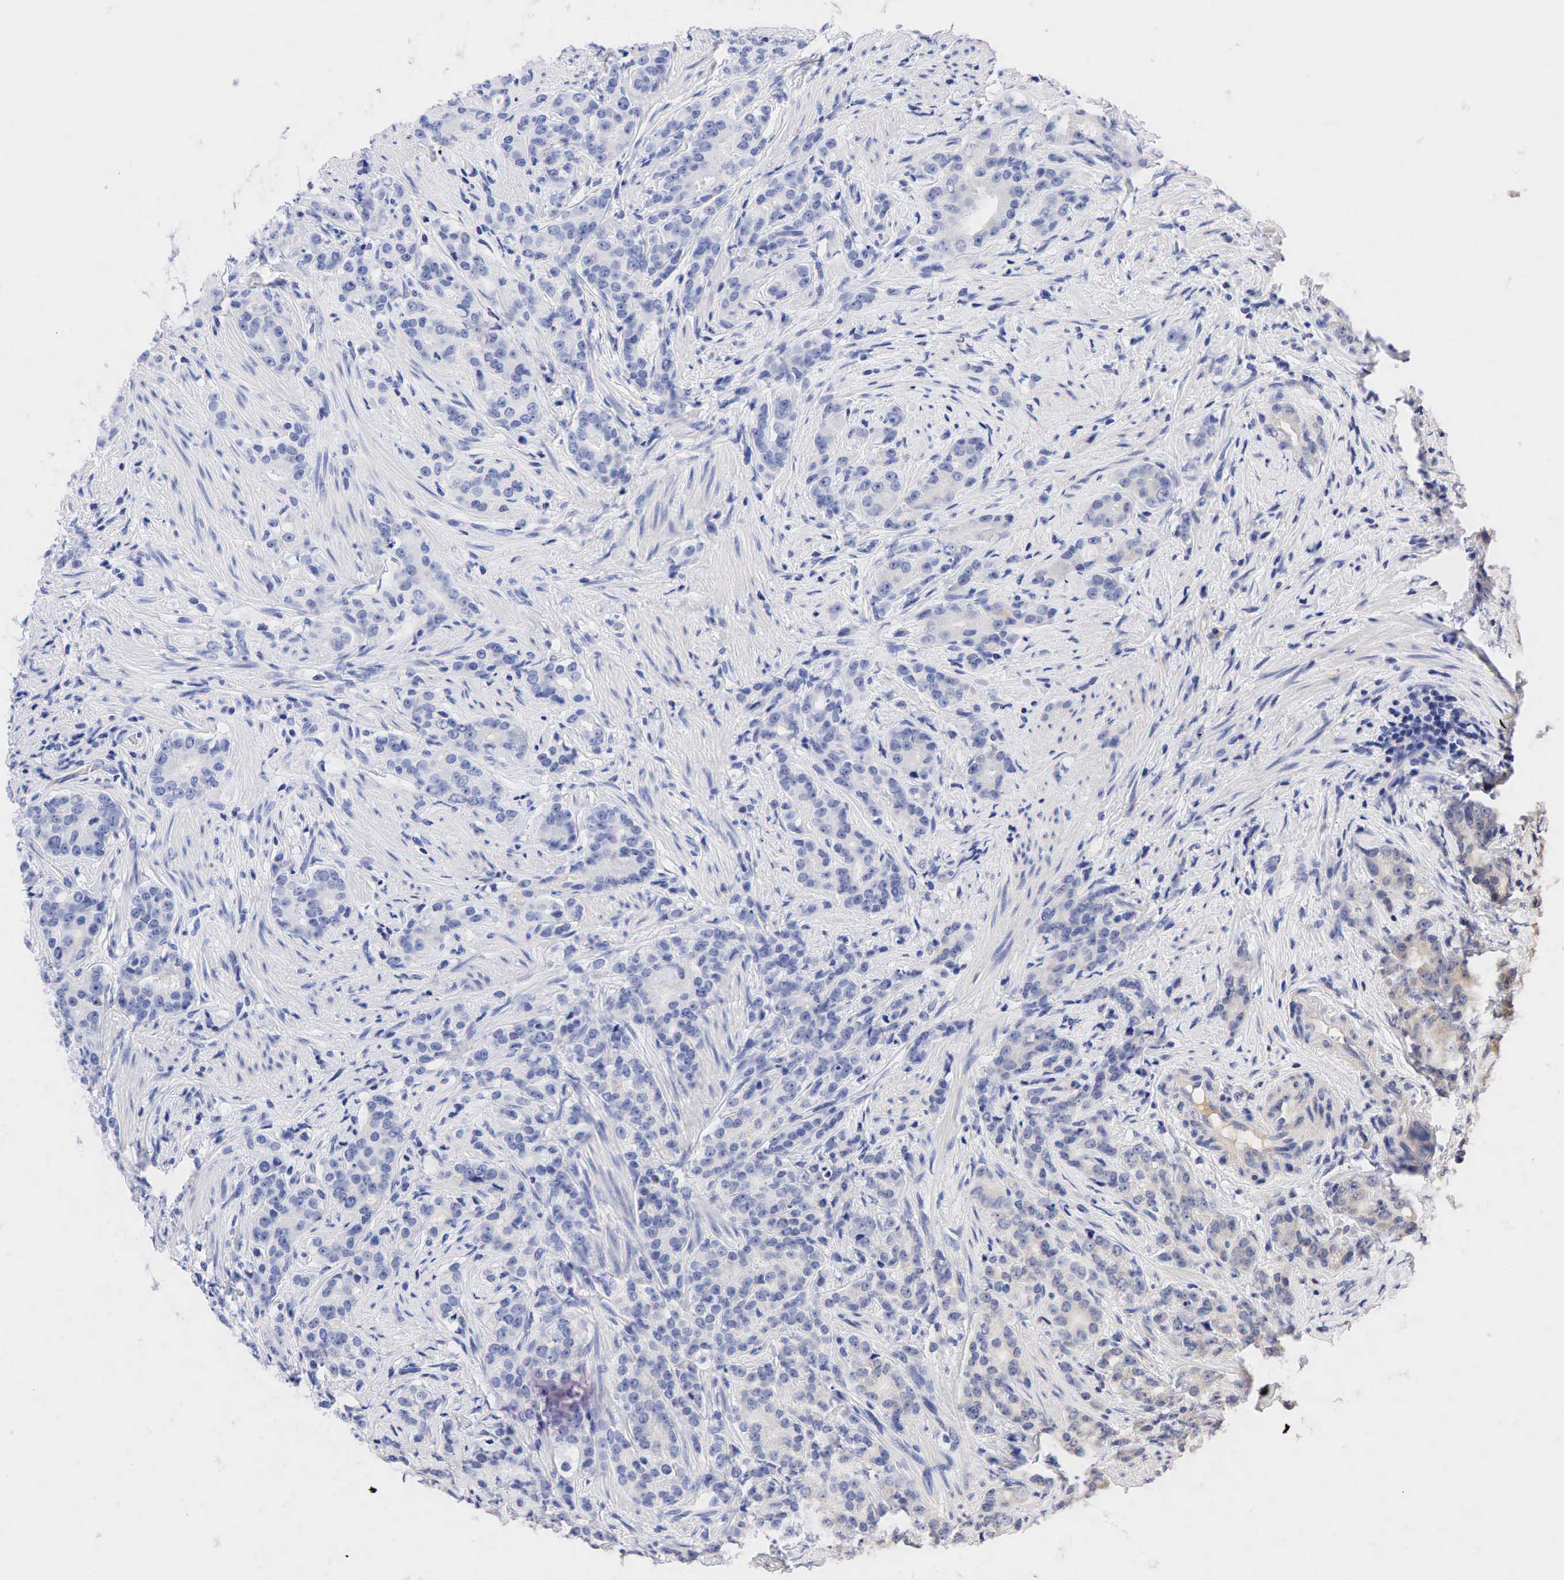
{"staining": {"intensity": "negative", "quantity": "none", "location": "none"}, "tissue": "prostate cancer", "cell_type": "Tumor cells", "image_type": "cancer", "snomed": [{"axis": "morphology", "description": "Adenocarcinoma, Medium grade"}, {"axis": "topography", "description": "Prostate"}], "caption": "The IHC image has no significant positivity in tumor cells of prostate medium-grade adenocarcinoma tissue. The staining was performed using DAB to visualize the protein expression in brown, while the nuclei were stained in blue with hematoxylin (Magnification: 20x).", "gene": "NKX2-1", "patient": {"sex": "male", "age": 59}}